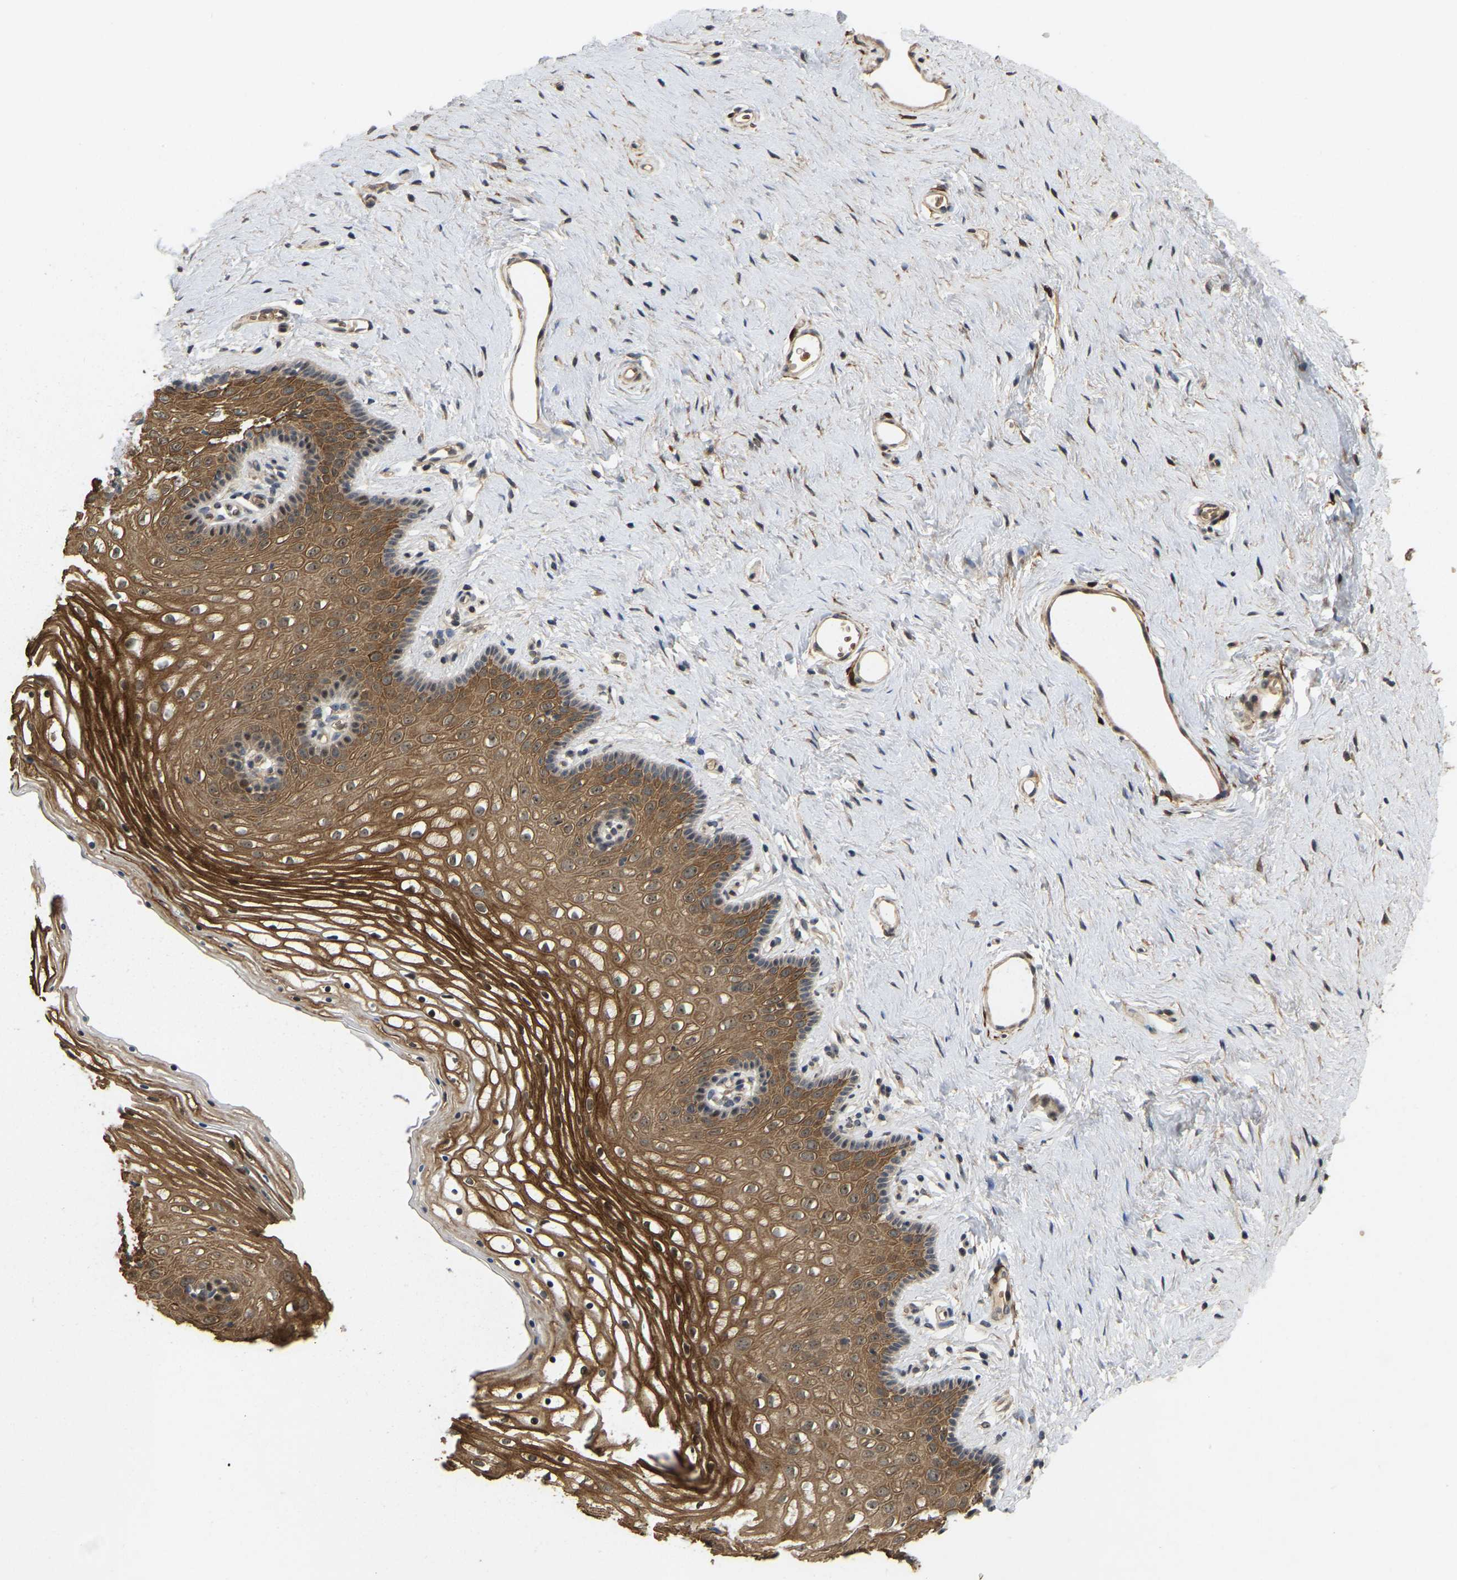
{"staining": {"intensity": "moderate", "quantity": ">75%", "location": "cytoplasmic/membranous"}, "tissue": "vagina", "cell_type": "Squamous epithelial cells", "image_type": "normal", "snomed": [{"axis": "morphology", "description": "Normal tissue, NOS"}, {"axis": "topography", "description": "Vagina"}], "caption": "Vagina stained with DAB immunohistochemistry exhibits medium levels of moderate cytoplasmic/membranous staining in about >75% of squamous epithelial cells. The staining was performed using DAB to visualize the protein expression in brown, while the nuclei were stained in blue with hematoxylin (Magnification: 20x).", "gene": "LIMK2", "patient": {"sex": "female", "age": 32}}